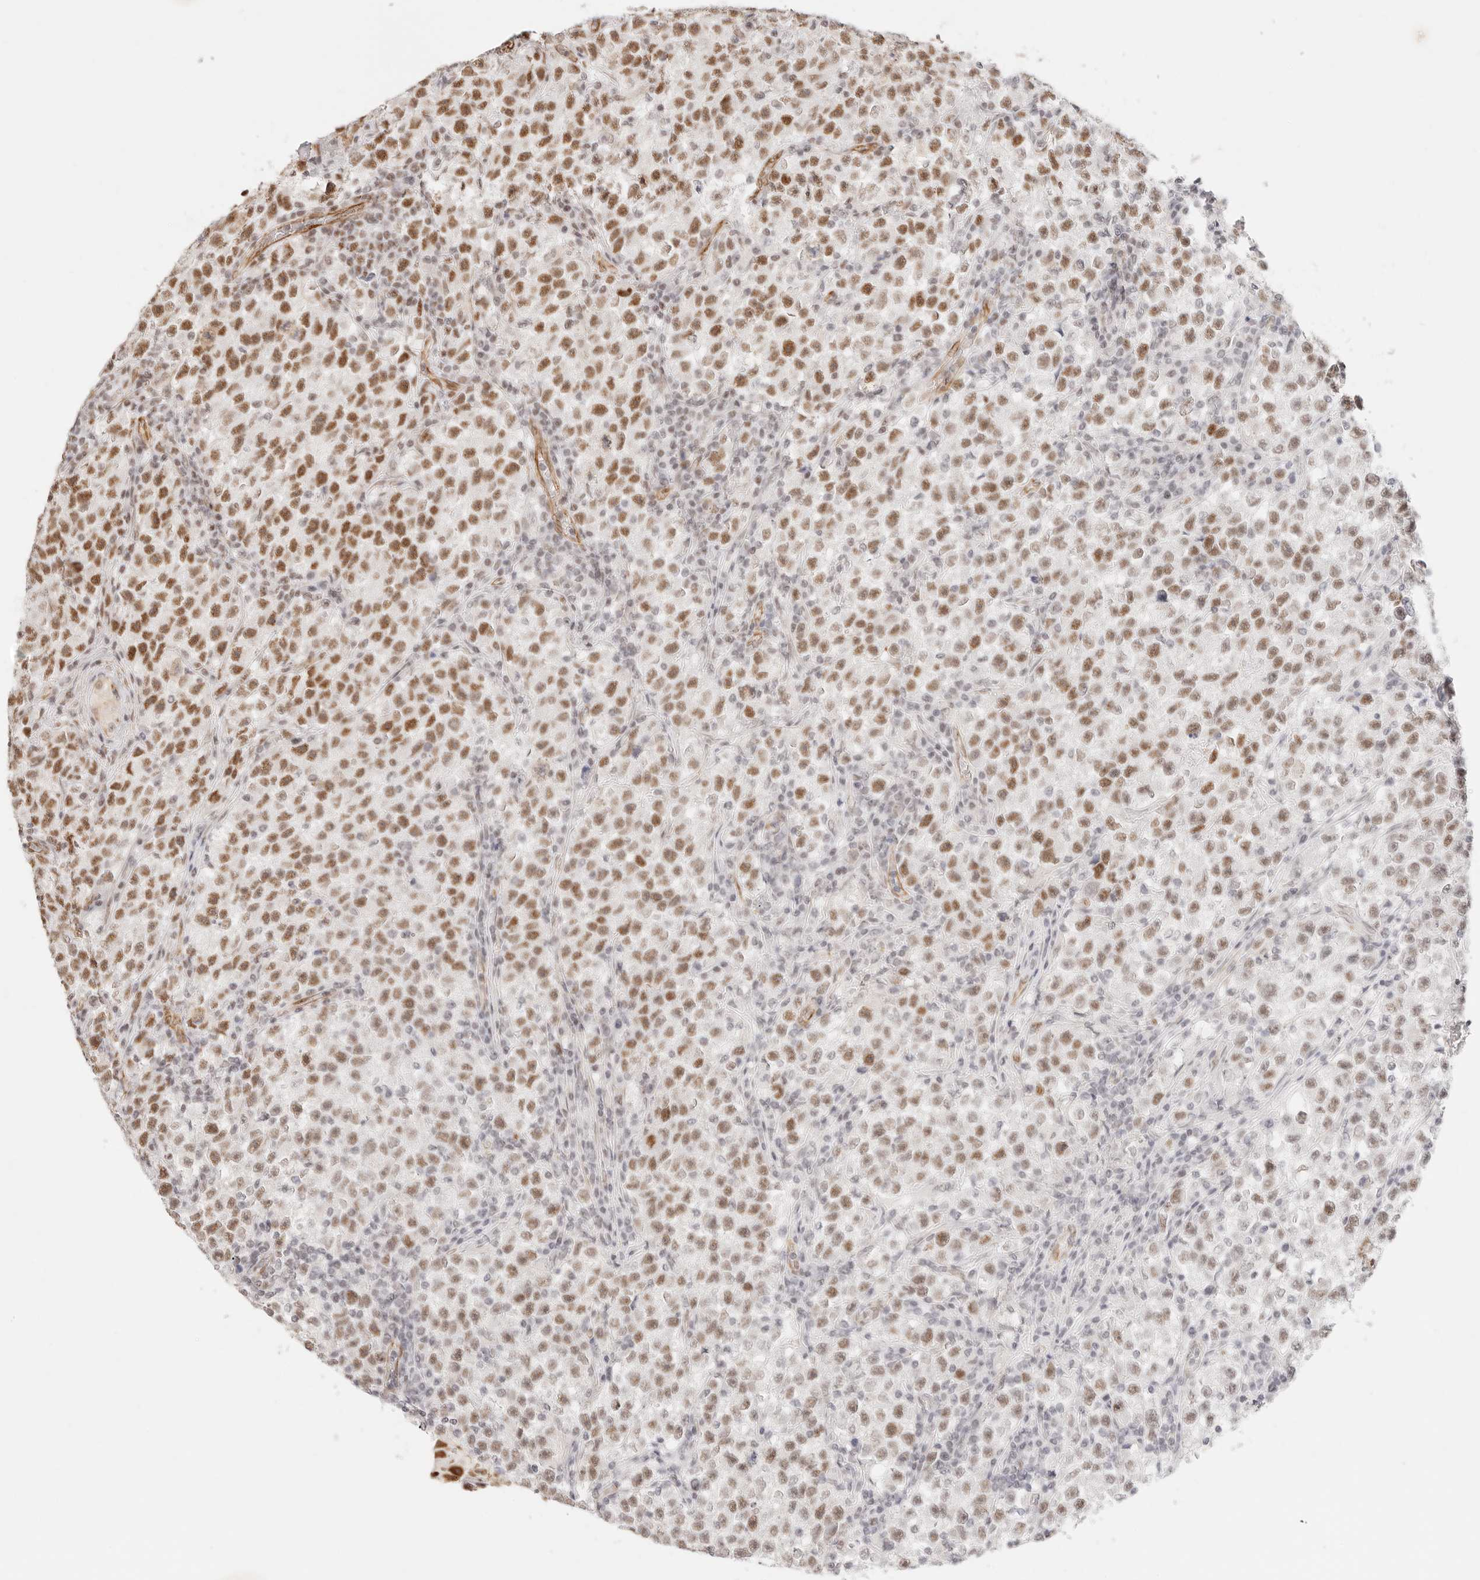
{"staining": {"intensity": "moderate", "quantity": "25%-75%", "location": "nuclear"}, "tissue": "testis cancer", "cell_type": "Tumor cells", "image_type": "cancer", "snomed": [{"axis": "morphology", "description": "Seminoma, NOS"}, {"axis": "topography", "description": "Testis"}], "caption": "This photomicrograph reveals immunohistochemistry (IHC) staining of human testis seminoma, with medium moderate nuclear expression in about 25%-75% of tumor cells.", "gene": "ZC3H11A", "patient": {"sex": "male", "age": 22}}